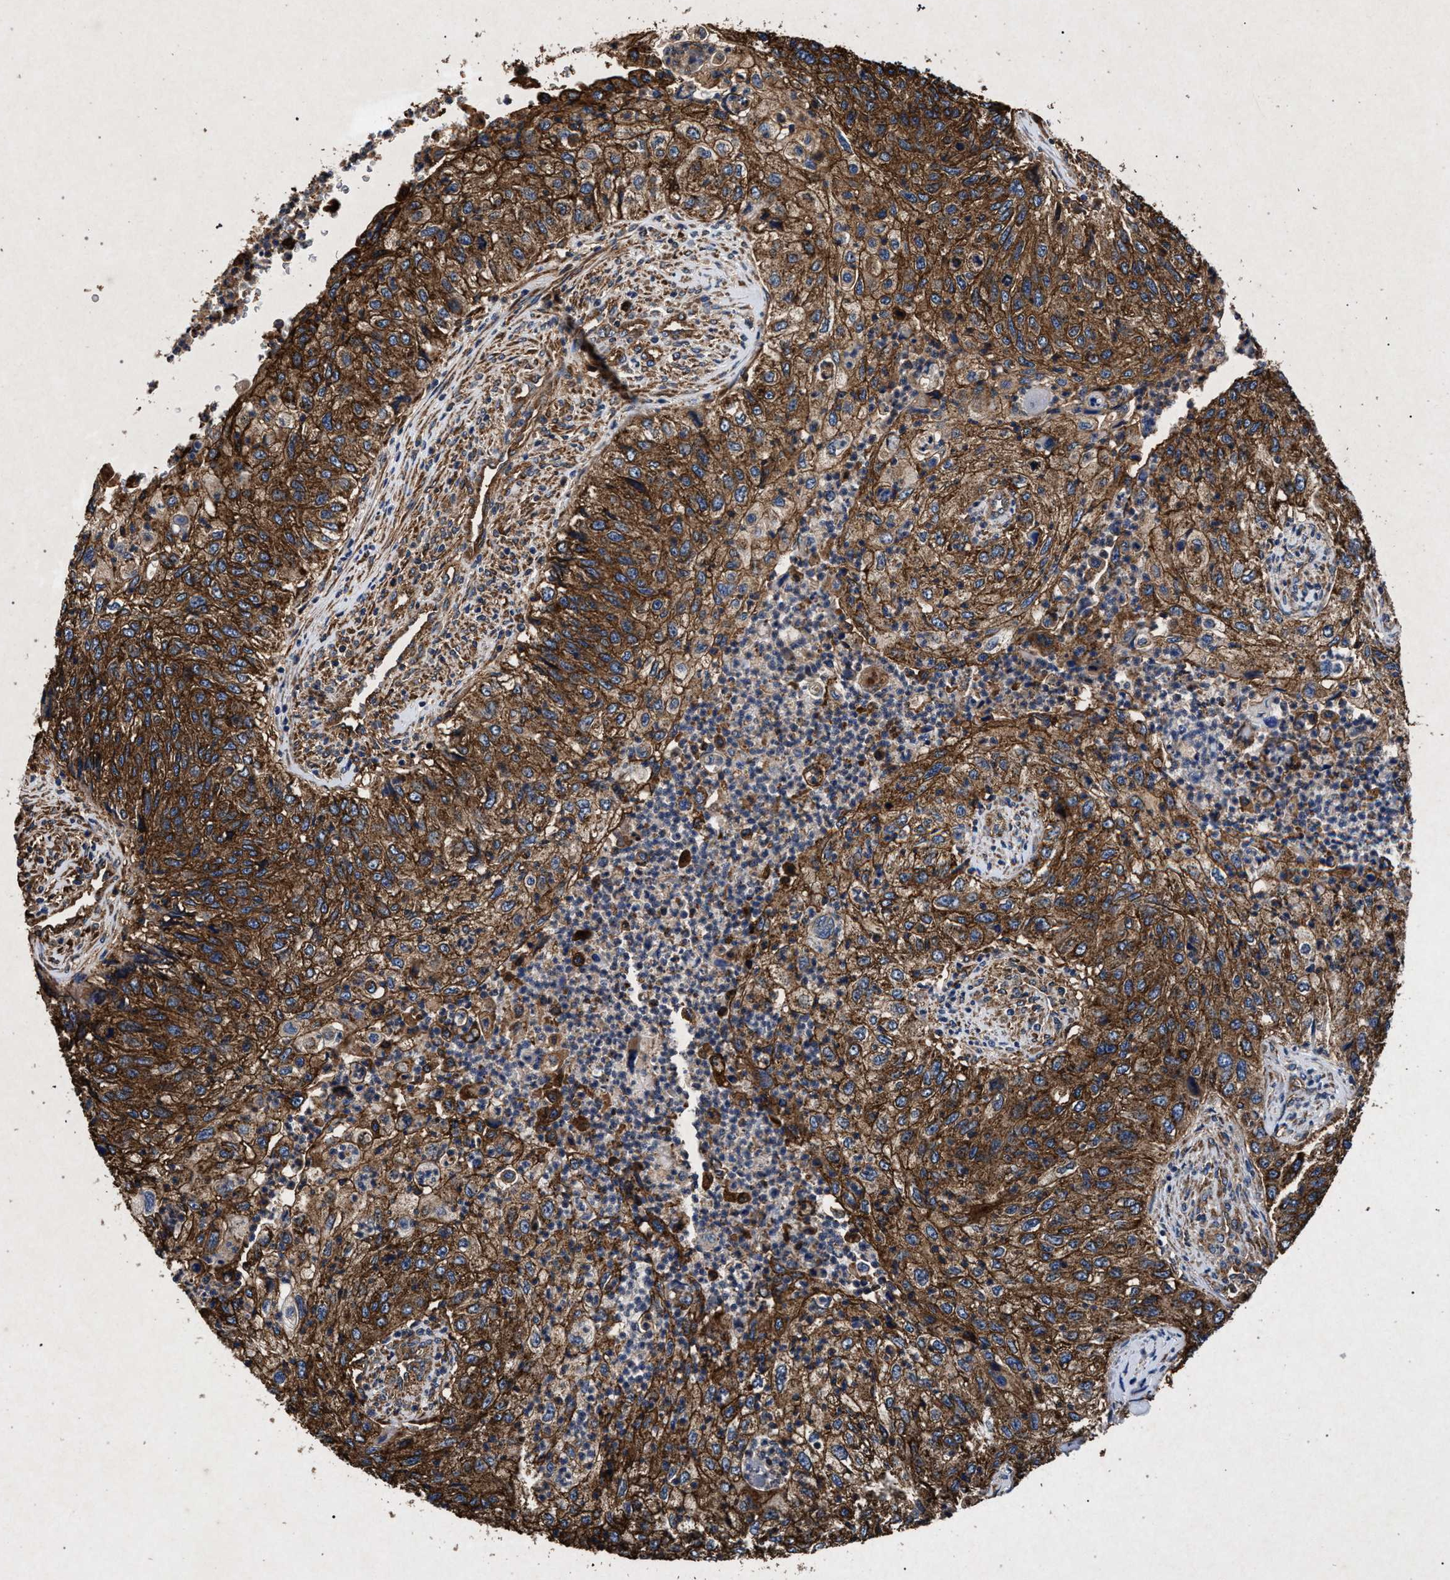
{"staining": {"intensity": "strong", "quantity": ">75%", "location": "cytoplasmic/membranous"}, "tissue": "urothelial cancer", "cell_type": "Tumor cells", "image_type": "cancer", "snomed": [{"axis": "morphology", "description": "Urothelial carcinoma, High grade"}, {"axis": "topography", "description": "Urinary bladder"}], "caption": "Protein staining of high-grade urothelial carcinoma tissue demonstrates strong cytoplasmic/membranous expression in about >75% of tumor cells. The staining was performed using DAB (3,3'-diaminobenzidine), with brown indicating positive protein expression. Nuclei are stained blue with hematoxylin.", "gene": "MARCKS", "patient": {"sex": "female", "age": 60}}